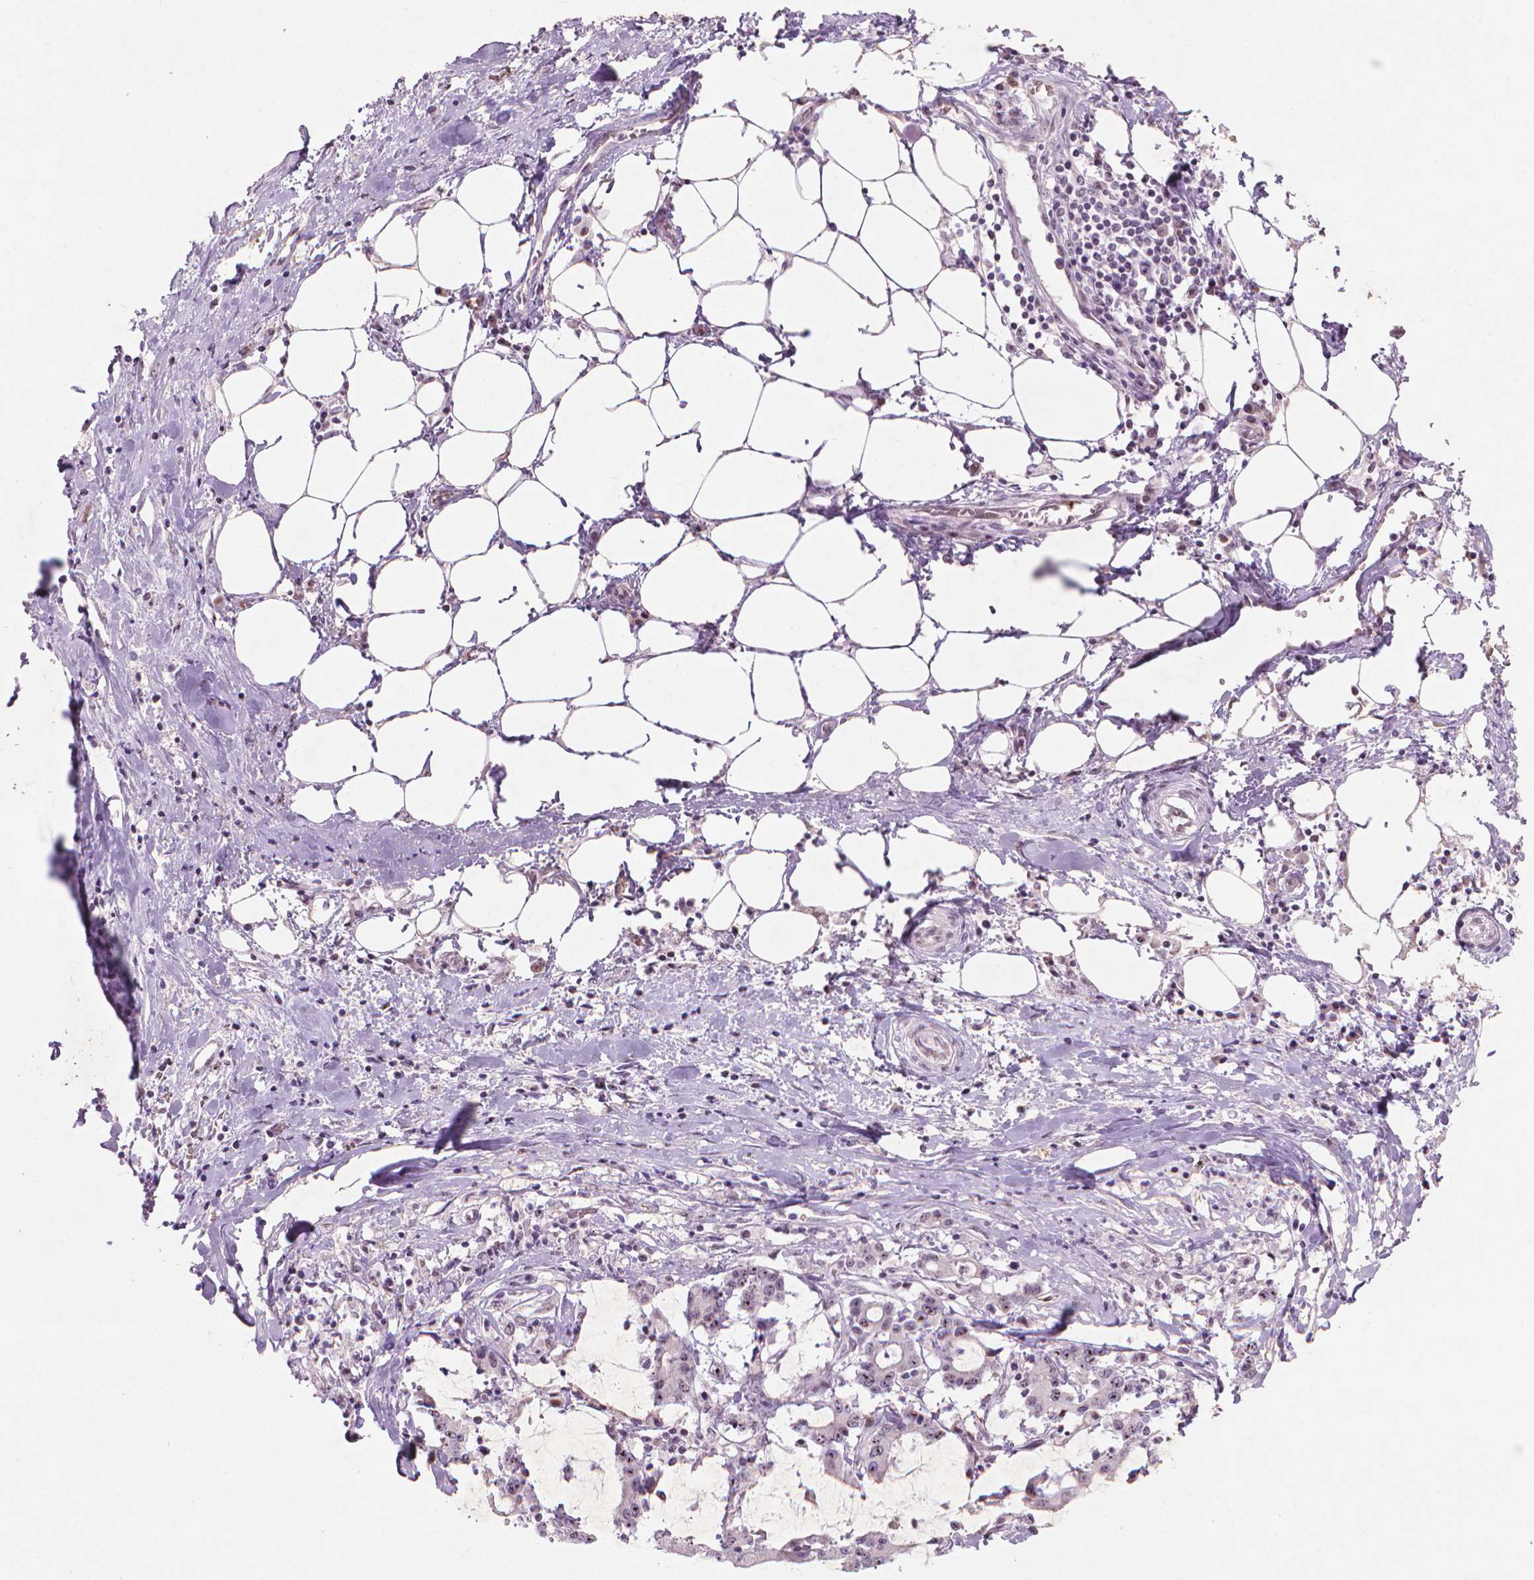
{"staining": {"intensity": "weak", "quantity": "<25%", "location": "nuclear"}, "tissue": "stomach cancer", "cell_type": "Tumor cells", "image_type": "cancer", "snomed": [{"axis": "morphology", "description": "Adenocarcinoma, NOS"}, {"axis": "topography", "description": "Stomach, upper"}], "caption": "Immunohistochemistry micrograph of human stomach cancer (adenocarcinoma) stained for a protein (brown), which demonstrates no staining in tumor cells.", "gene": "HES7", "patient": {"sex": "male", "age": 68}}